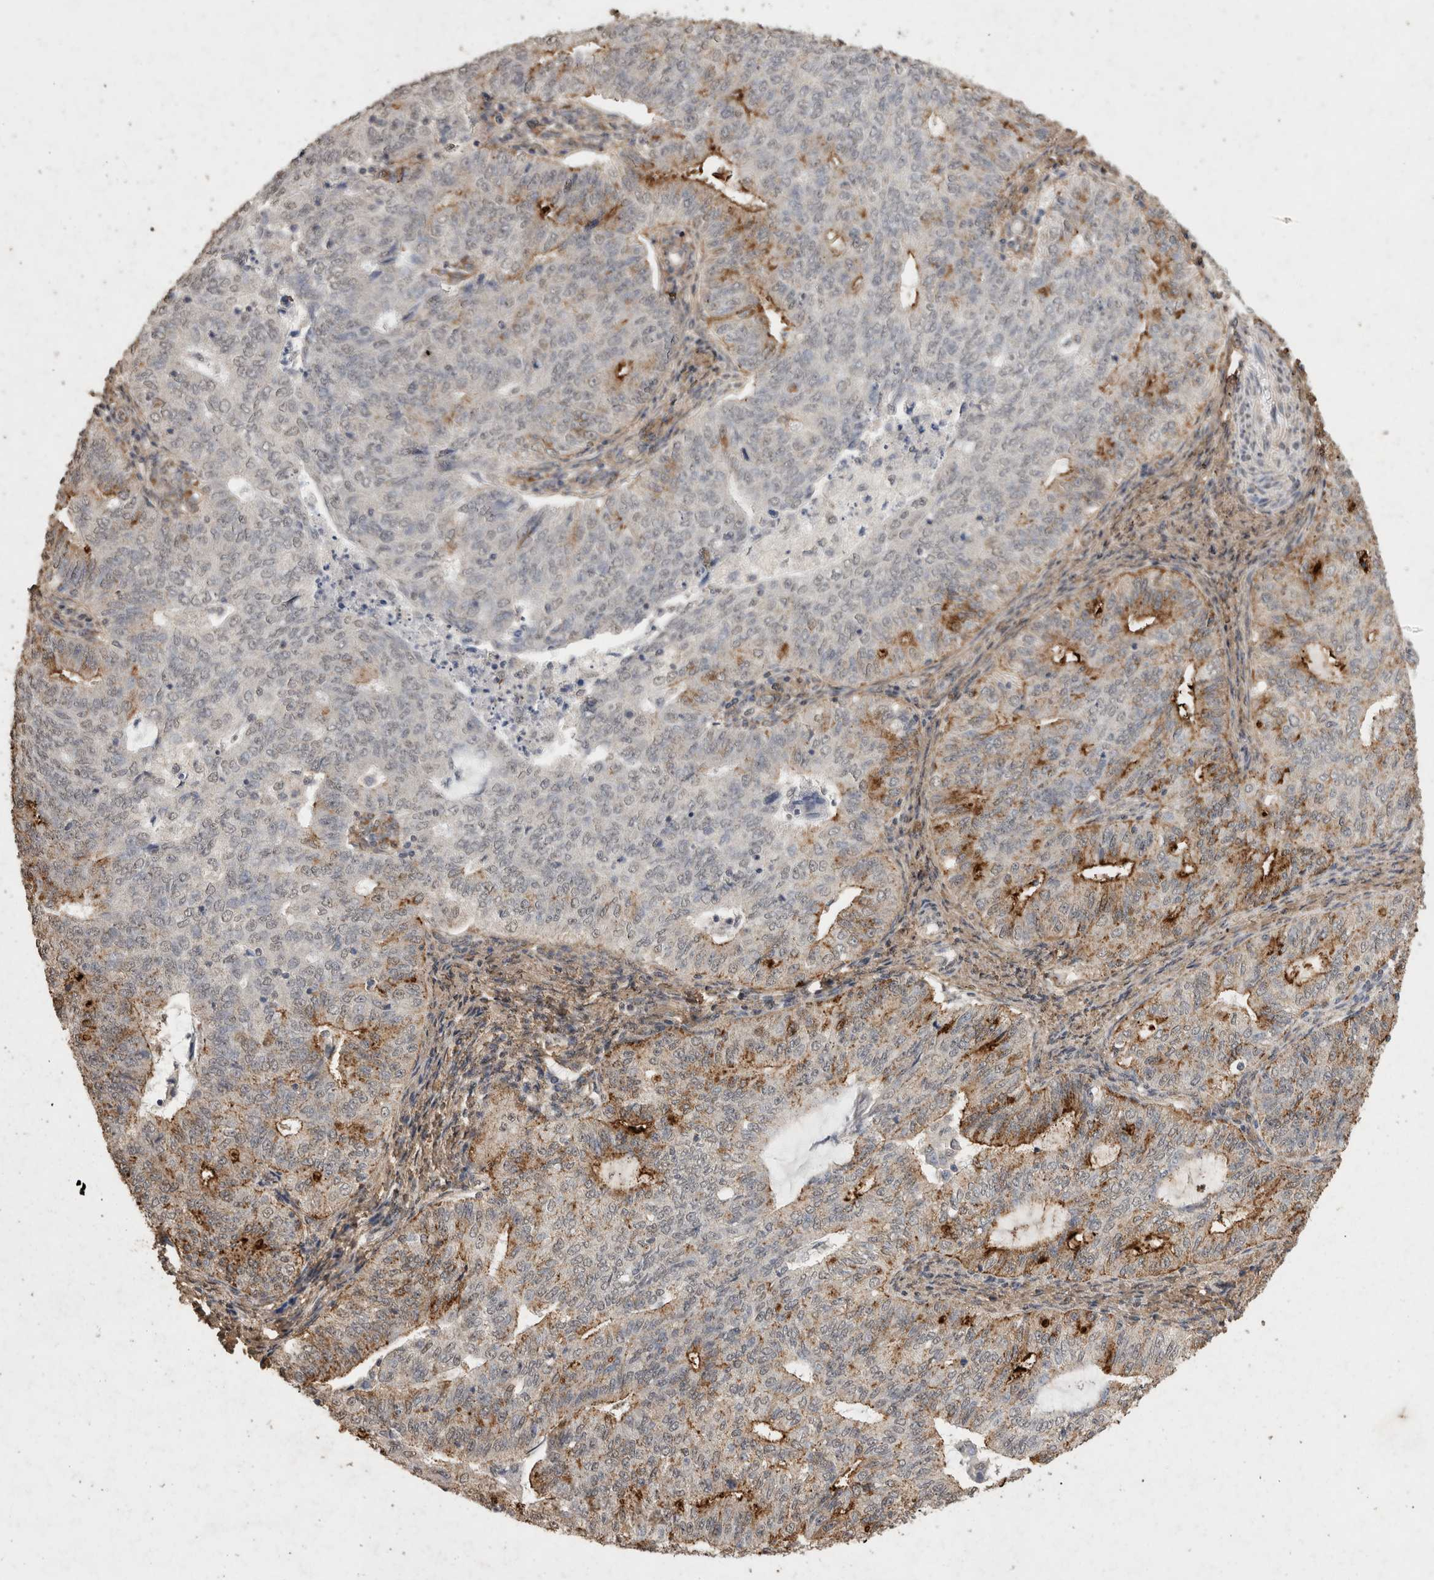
{"staining": {"intensity": "moderate", "quantity": "<25%", "location": "cytoplasmic/membranous"}, "tissue": "endometrial cancer", "cell_type": "Tumor cells", "image_type": "cancer", "snomed": [{"axis": "morphology", "description": "Adenocarcinoma, NOS"}, {"axis": "topography", "description": "Endometrium"}], "caption": "Adenocarcinoma (endometrial) tissue reveals moderate cytoplasmic/membranous positivity in approximately <25% of tumor cells", "gene": "C1QTNF5", "patient": {"sex": "female", "age": 32}}